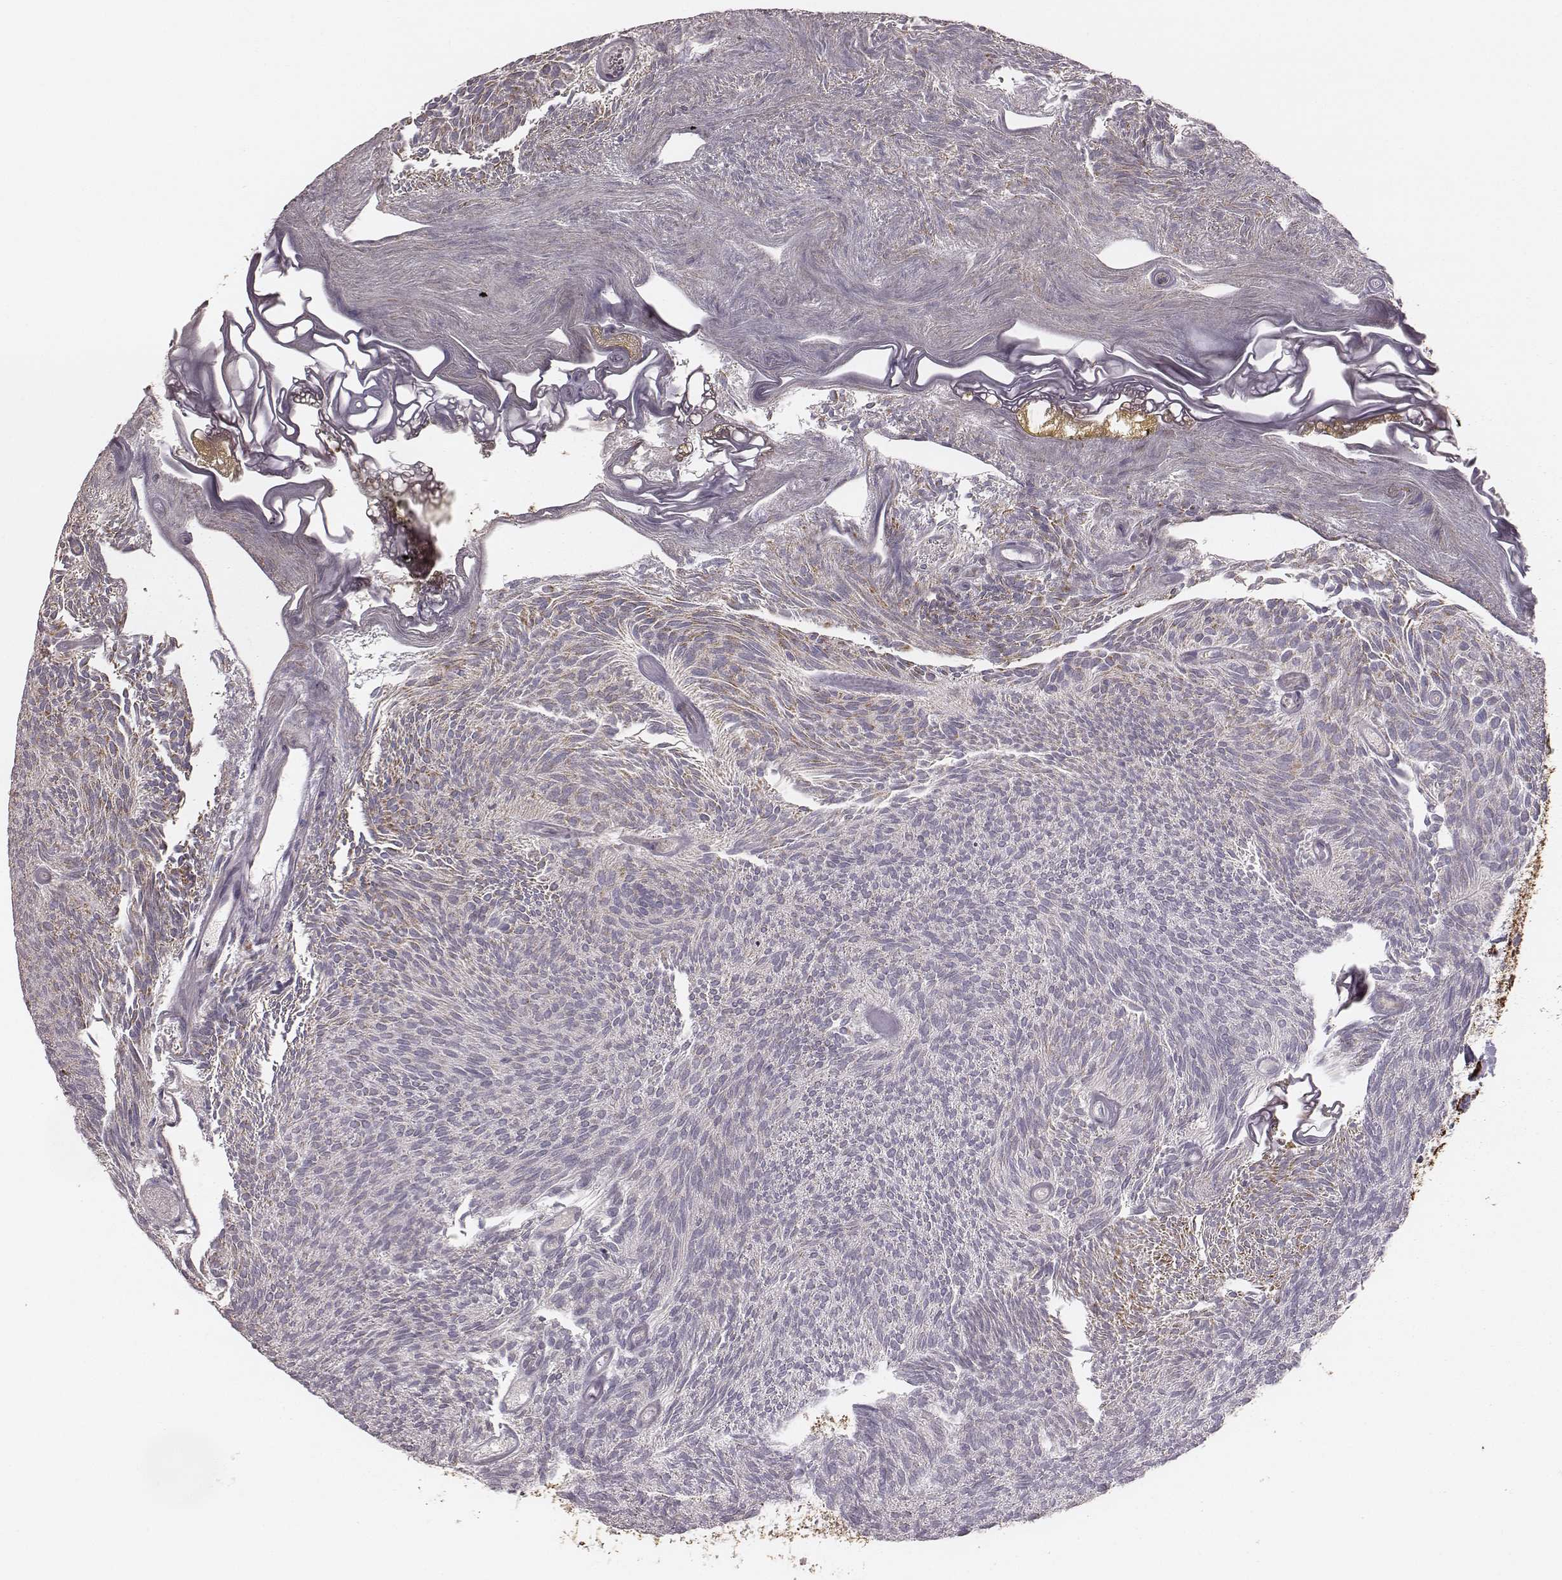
{"staining": {"intensity": "negative", "quantity": "none", "location": "none"}, "tissue": "urothelial cancer", "cell_type": "Tumor cells", "image_type": "cancer", "snomed": [{"axis": "morphology", "description": "Urothelial carcinoma, Low grade"}, {"axis": "topography", "description": "Urinary bladder"}], "caption": "IHC photomicrograph of human low-grade urothelial carcinoma stained for a protein (brown), which demonstrates no positivity in tumor cells.", "gene": "TUFM", "patient": {"sex": "male", "age": 77}}